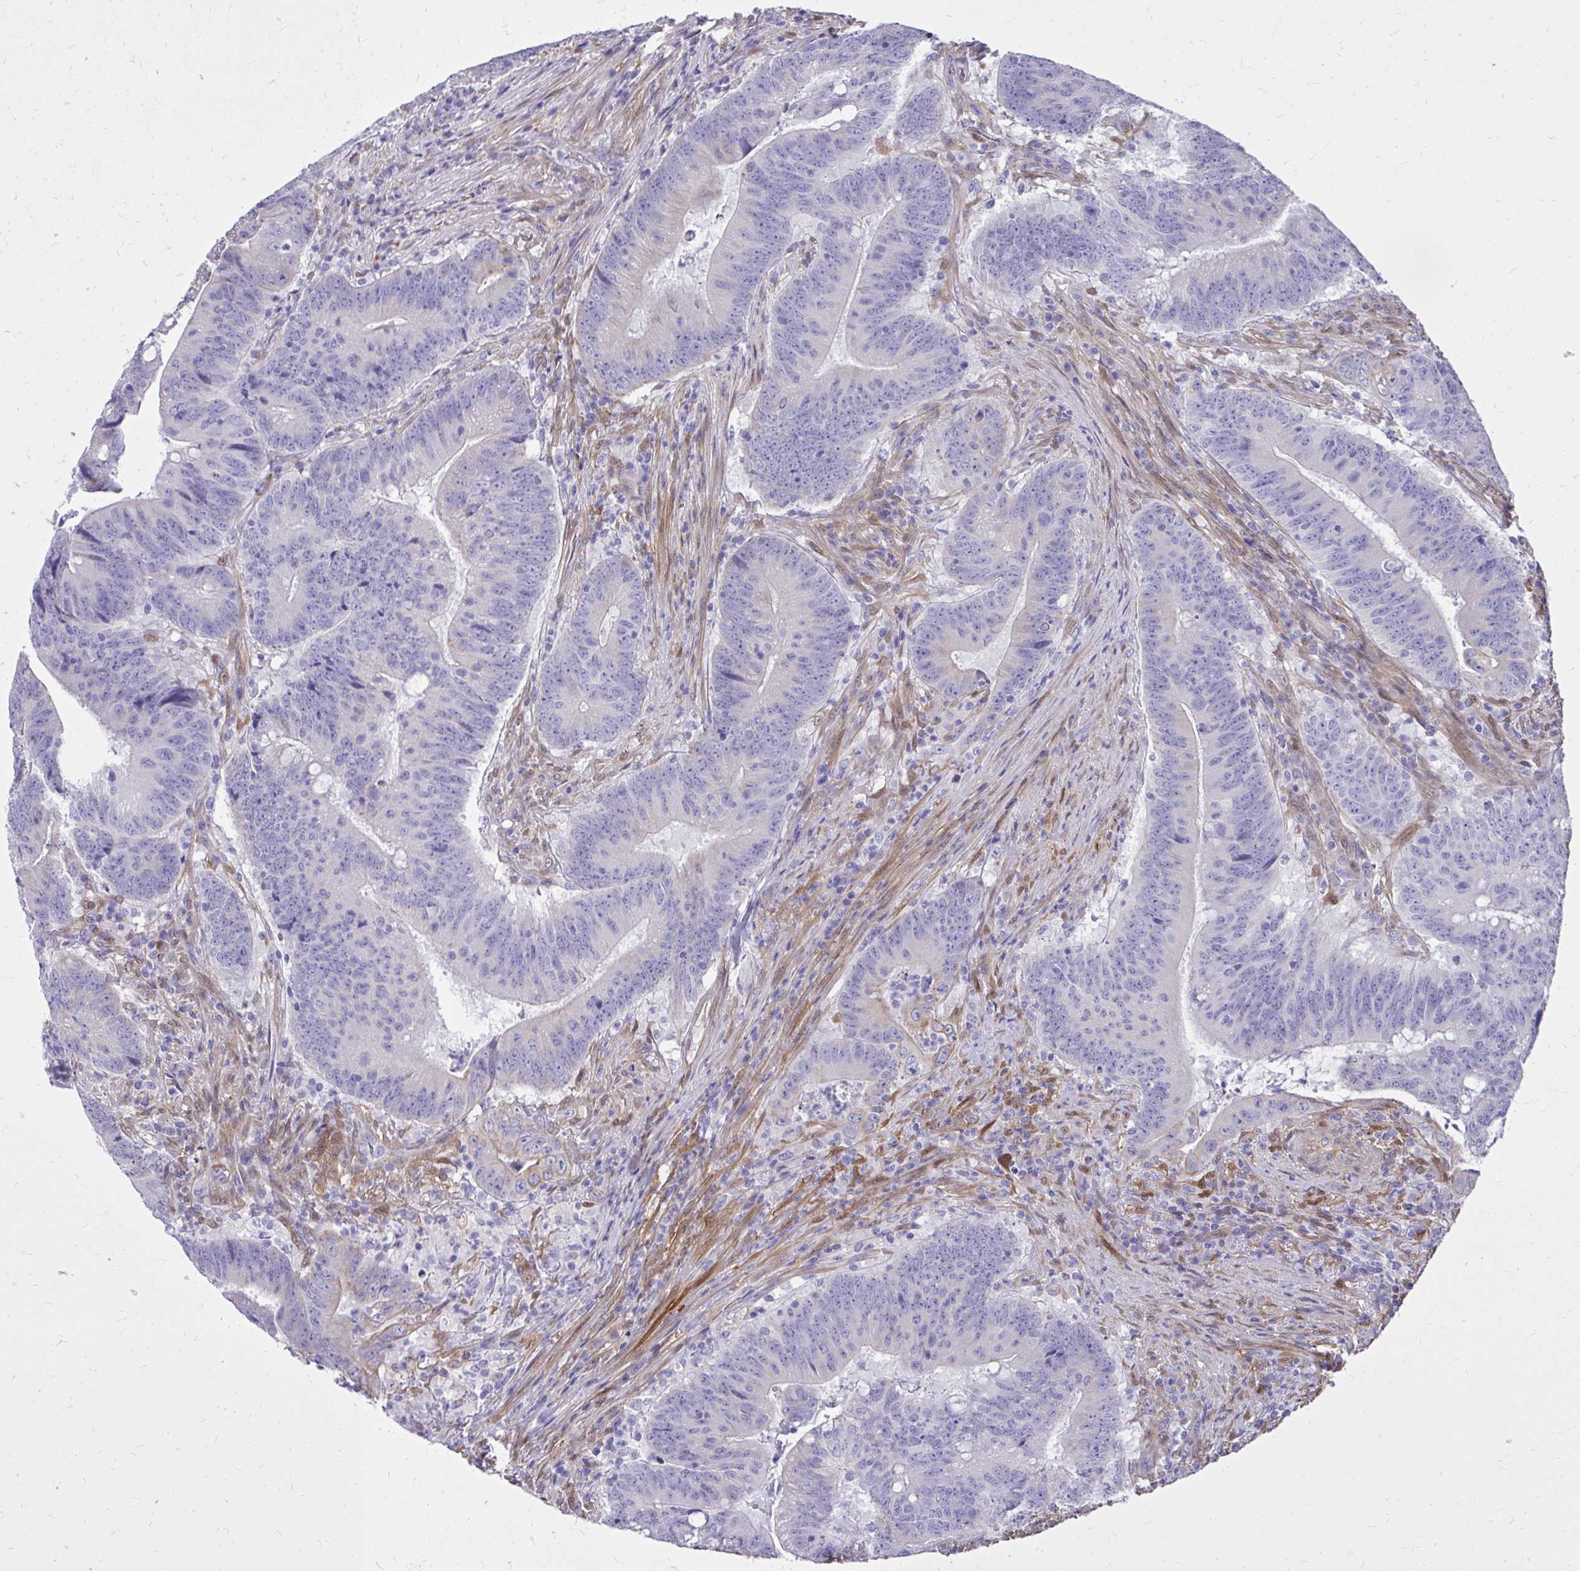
{"staining": {"intensity": "negative", "quantity": "none", "location": "none"}, "tissue": "colorectal cancer", "cell_type": "Tumor cells", "image_type": "cancer", "snomed": [{"axis": "morphology", "description": "Adenocarcinoma, NOS"}, {"axis": "topography", "description": "Colon"}], "caption": "There is no significant staining in tumor cells of colorectal adenocarcinoma. (DAB (3,3'-diaminobenzidine) immunohistochemistry (IHC) visualized using brightfield microscopy, high magnification).", "gene": "NNMT", "patient": {"sex": "female", "age": 87}}